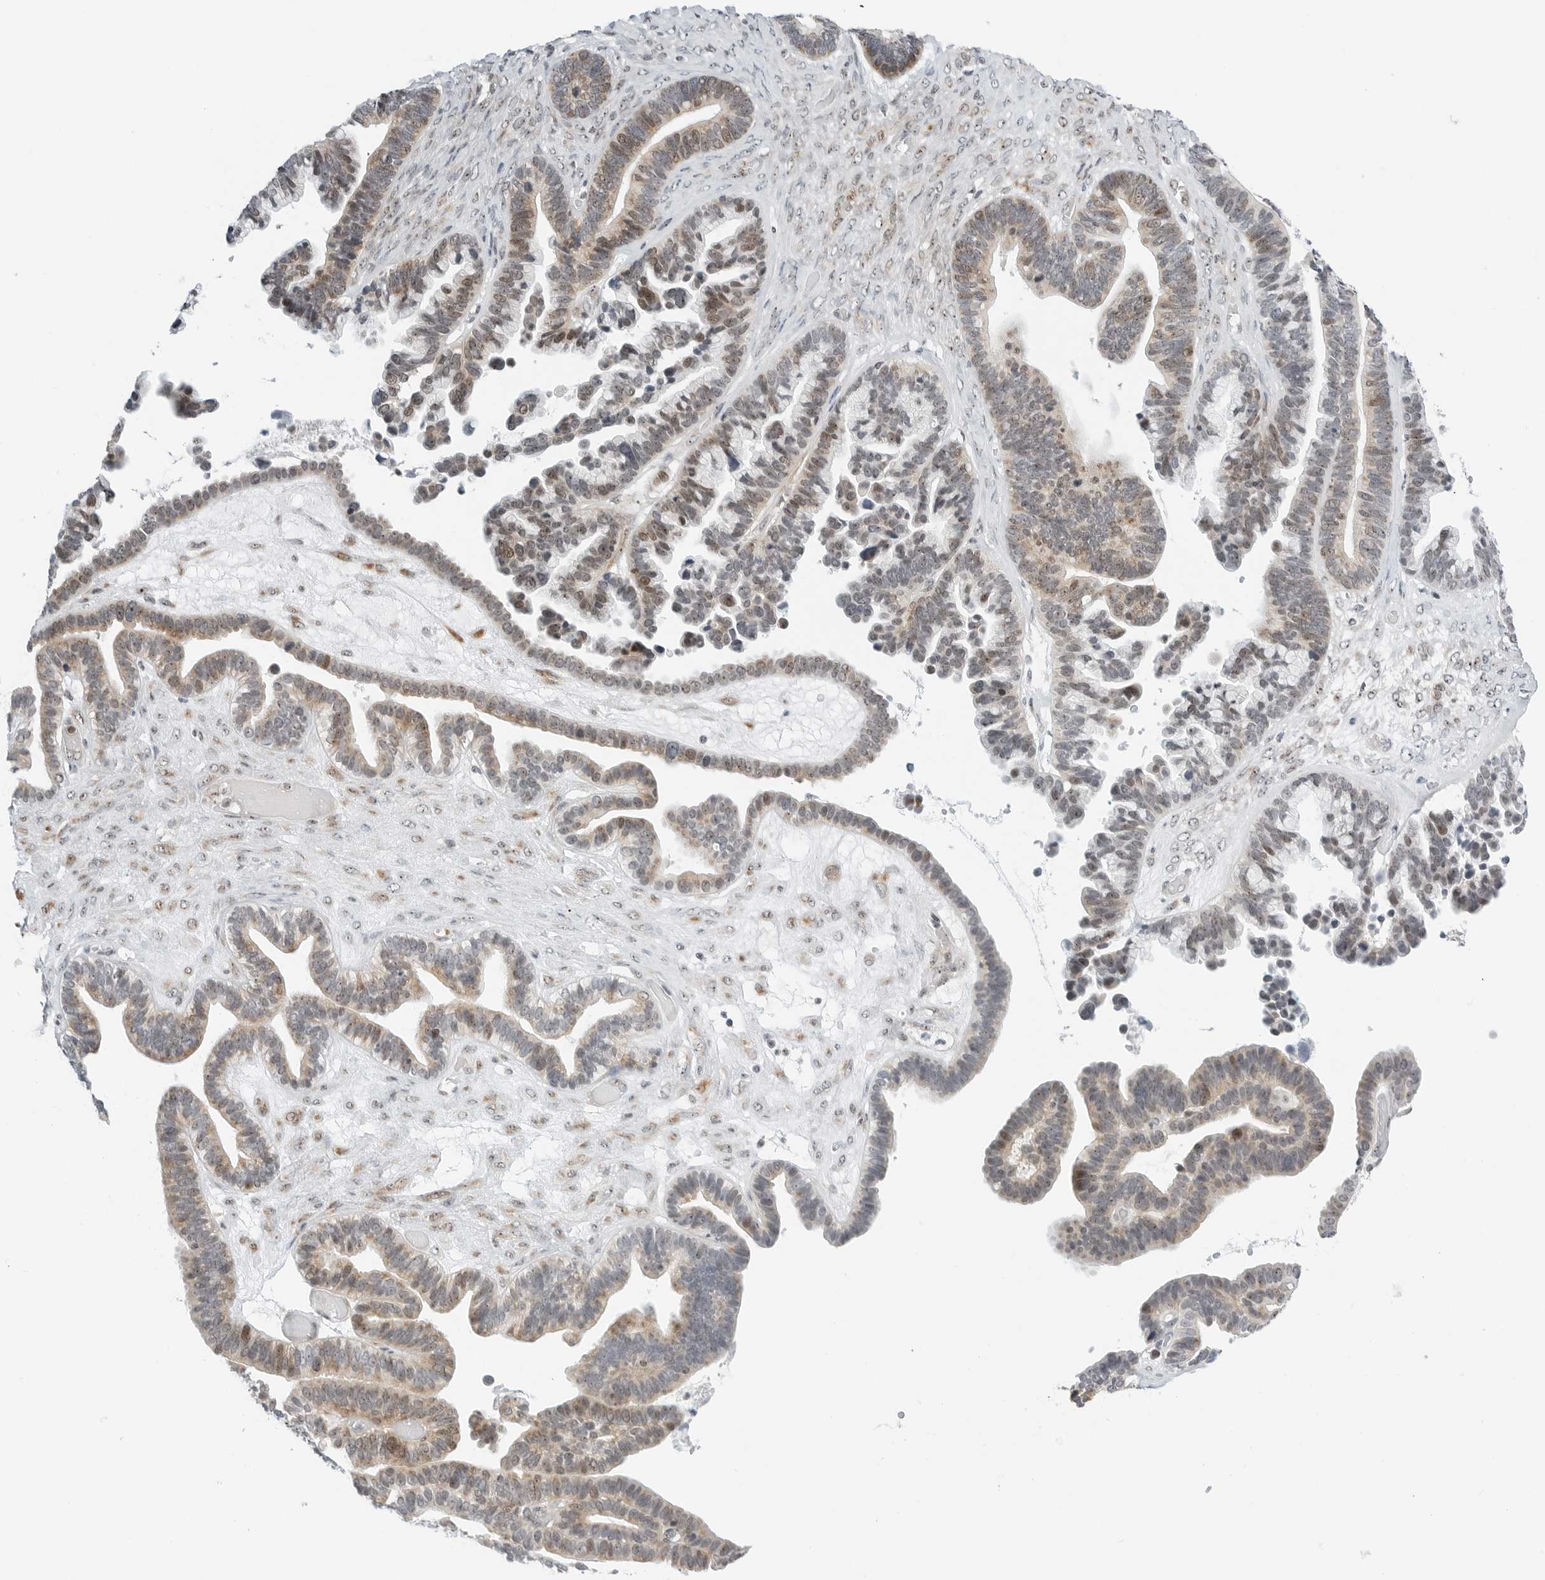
{"staining": {"intensity": "weak", "quantity": "25%-75%", "location": "cytoplasmic/membranous,nuclear"}, "tissue": "ovarian cancer", "cell_type": "Tumor cells", "image_type": "cancer", "snomed": [{"axis": "morphology", "description": "Cystadenocarcinoma, serous, NOS"}, {"axis": "topography", "description": "Ovary"}], "caption": "Protein analysis of serous cystadenocarcinoma (ovarian) tissue reveals weak cytoplasmic/membranous and nuclear staining in about 25%-75% of tumor cells. The protein of interest is stained brown, and the nuclei are stained in blue (DAB (3,3'-diaminobenzidine) IHC with brightfield microscopy, high magnification).", "gene": "RIMKLA", "patient": {"sex": "female", "age": 56}}